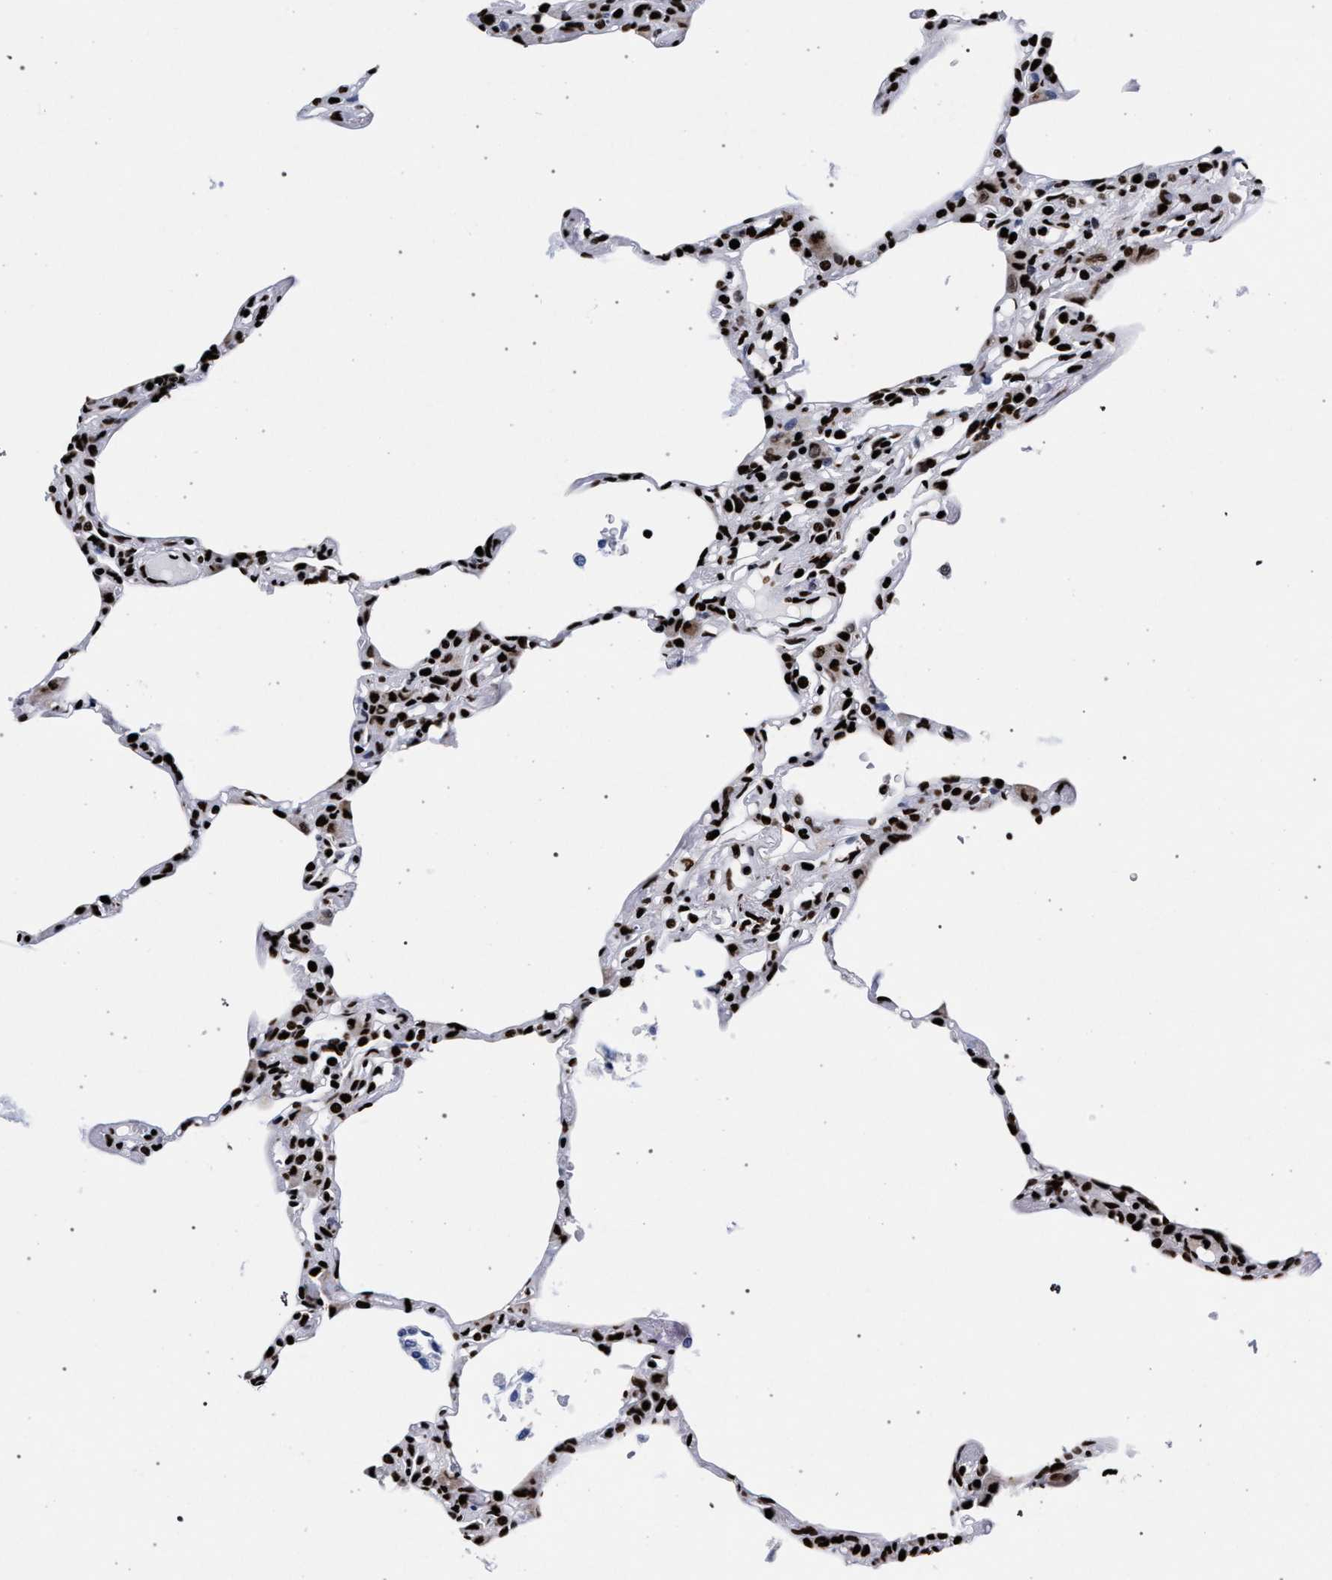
{"staining": {"intensity": "strong", "quantity": ">75%", "location": "nuclear"}, "tissue": "lung", "cell_type": "Alveolar cells", "image_type": "normal", "snomed": [{"axis": "morphology", "description": "Normal tissue, NOS"}, {"axis": "topography", "description": "Lung"}], "caption": "Immunohistochemistry of normal human lung shows high levels of strong nuclear staining in about >75% of alveolar cells. Using DAB (3,3'-diaminobenzidine) (brown) and hematoxylin (blue) stains, captured at high magnification using brightfield microscopy.", "gene": "HNRNPA1", "patient": {"sex": "female", "age": 49}}